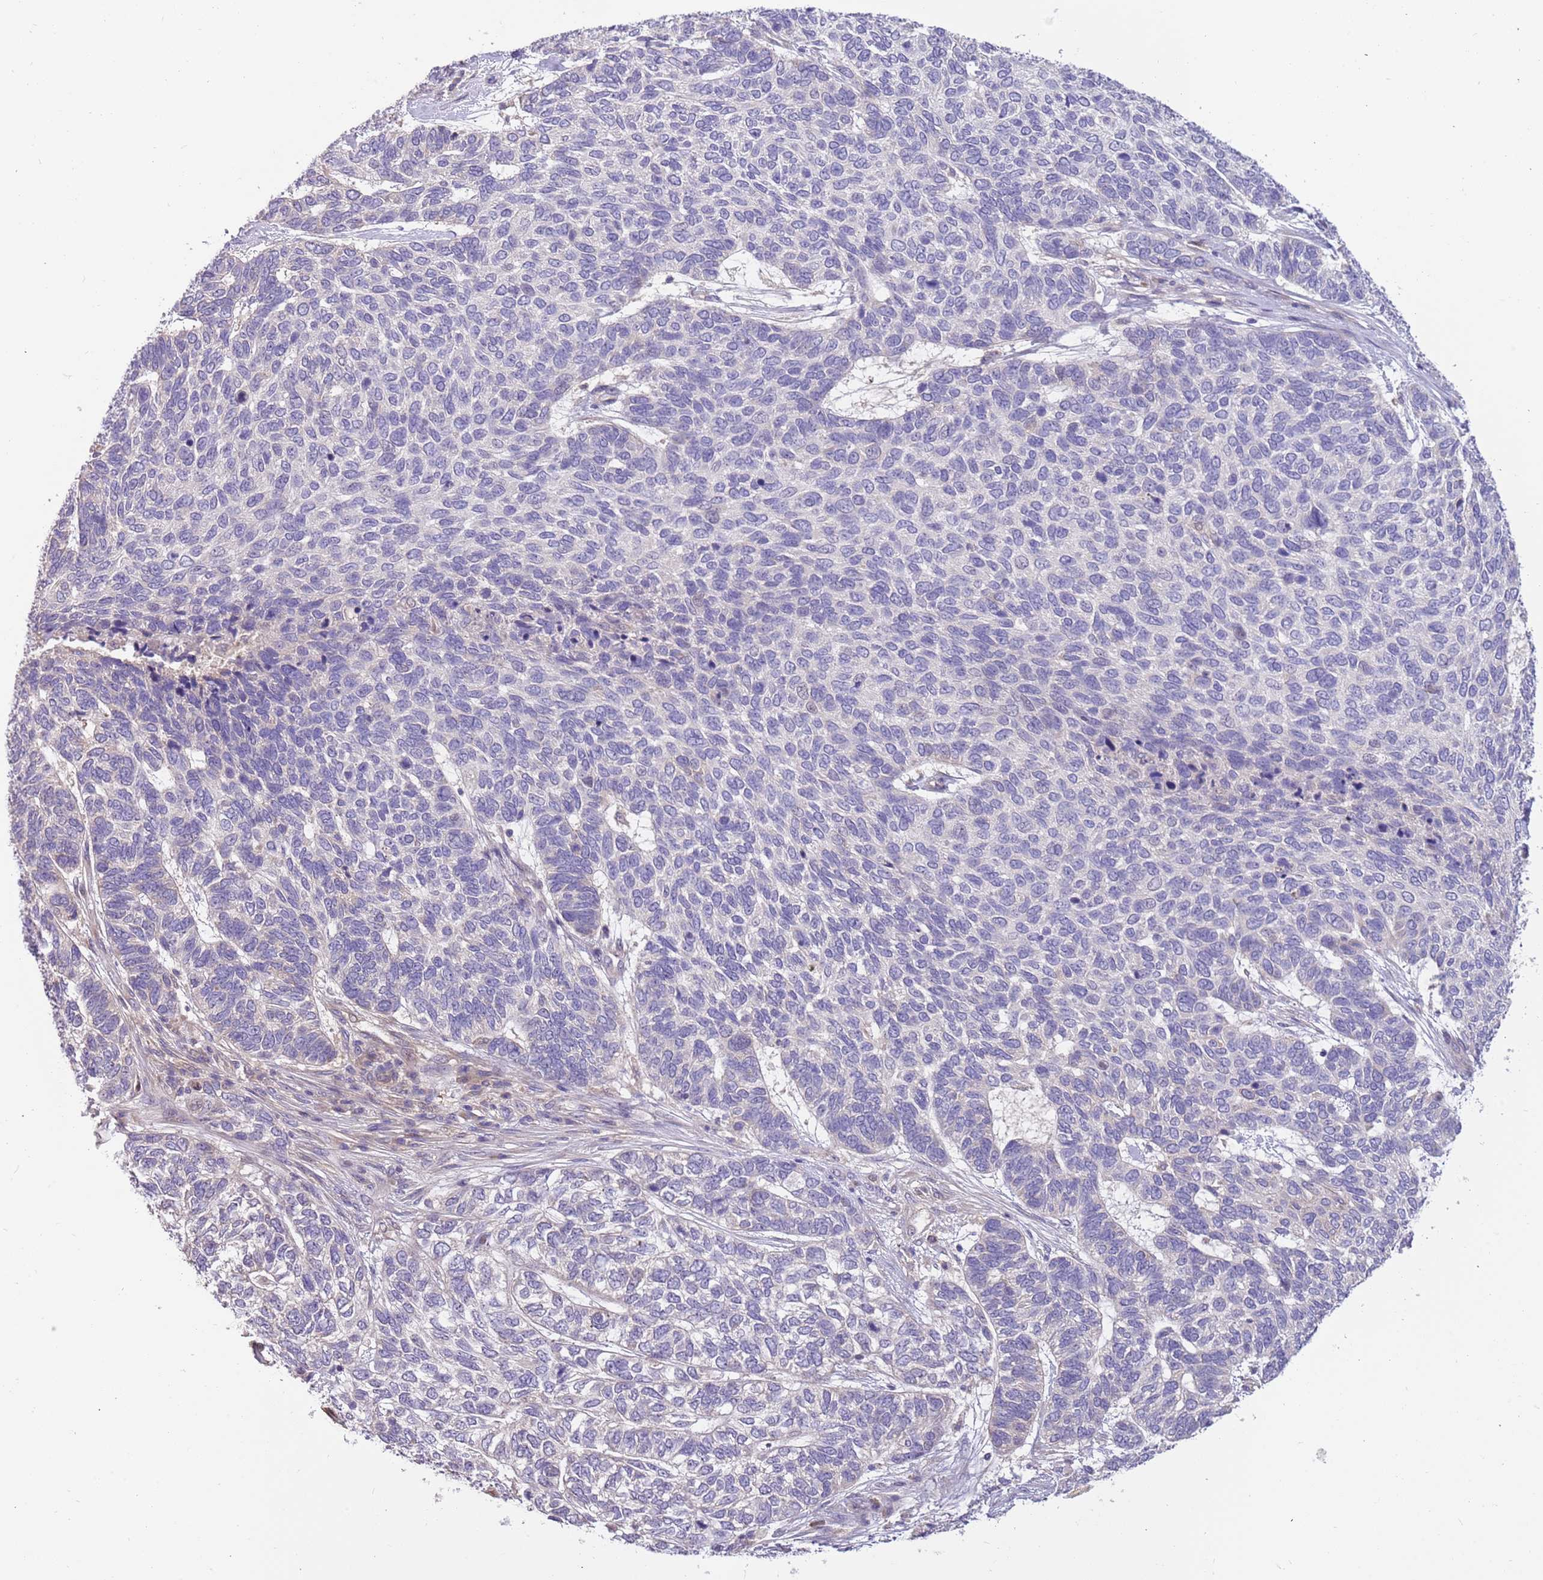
{"staining": {"intensity": "negative", "quantity": "none", "location": "none"}, "tissue": "skin cancer", "cell_type": "Tumor cells", "image_type": "cancer", "snomed": [{"axis": "morphology", "description": "Basal cell carcinoma"}, {"axis": "topography", "description": "Skin"}], "caption": "There is no significant expression in tumor cells of skin cancer (basal cell carcinoma).", "gene": "CABYR", "patient": {"sex": "female", "age": 65}}